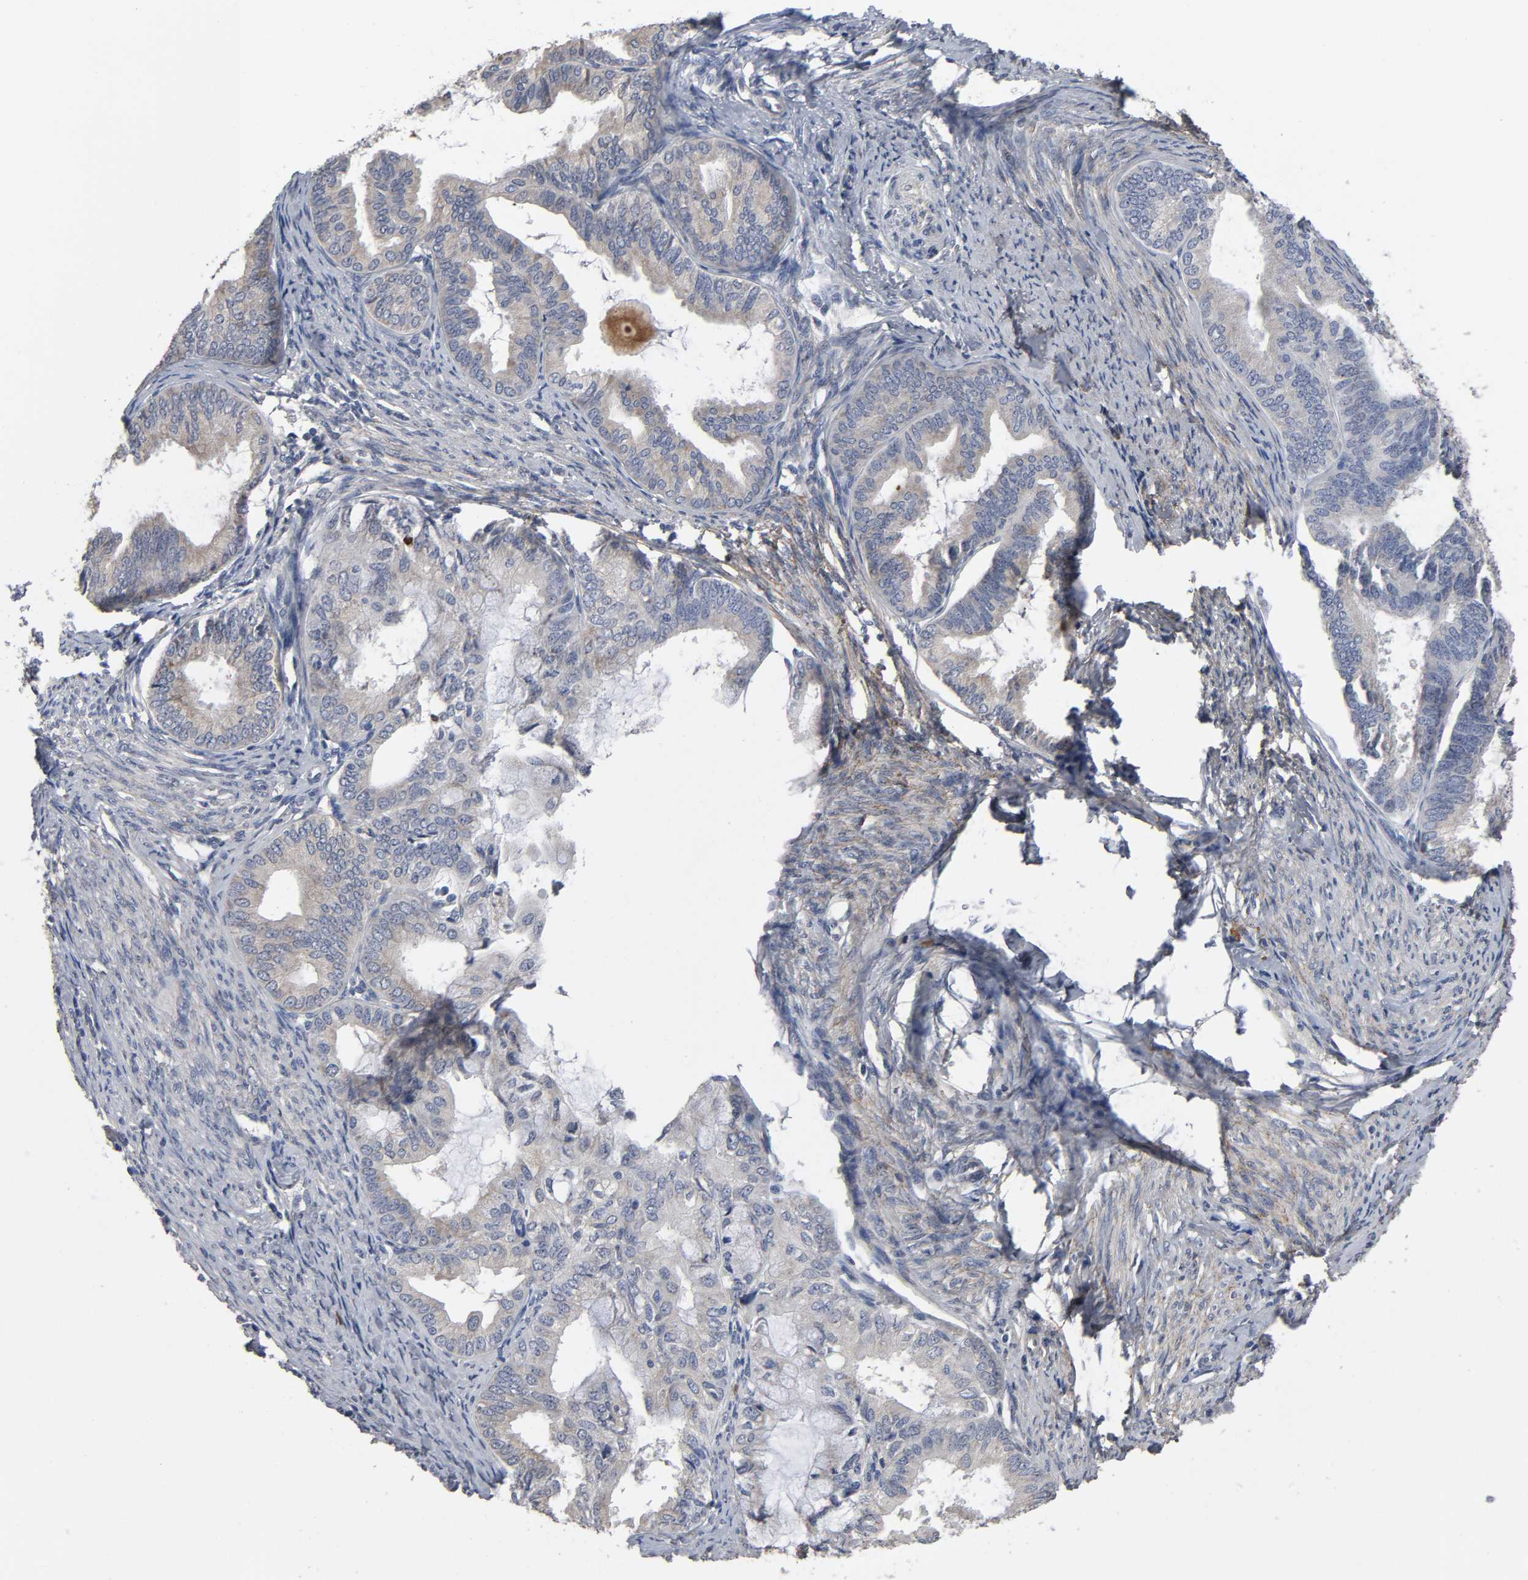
{"staining": {"intensity": "negative", "quantity": "none", "location": "none"}, "tissue": "endometrial cancer", "cell_type": "Tumor cells", "image_type": "cancer", "snomed": [{"axis": "morphology", "description": "Adenocarcinoma, NOS"}, {"axis": "topography", "description": "Endometrium"}], "caption": "A high-resolution micrograph shows IHC staining of endometrial adenocarcinoma, which shows no significant staining in tumor cells. (Brightfield microscopy of DAB (3,3'-diaminobenzidine) immunohistochemistry (IHC) at high magnification).", "gene": "HDLBP", "patient": {"sex": "female", "age": 86}}